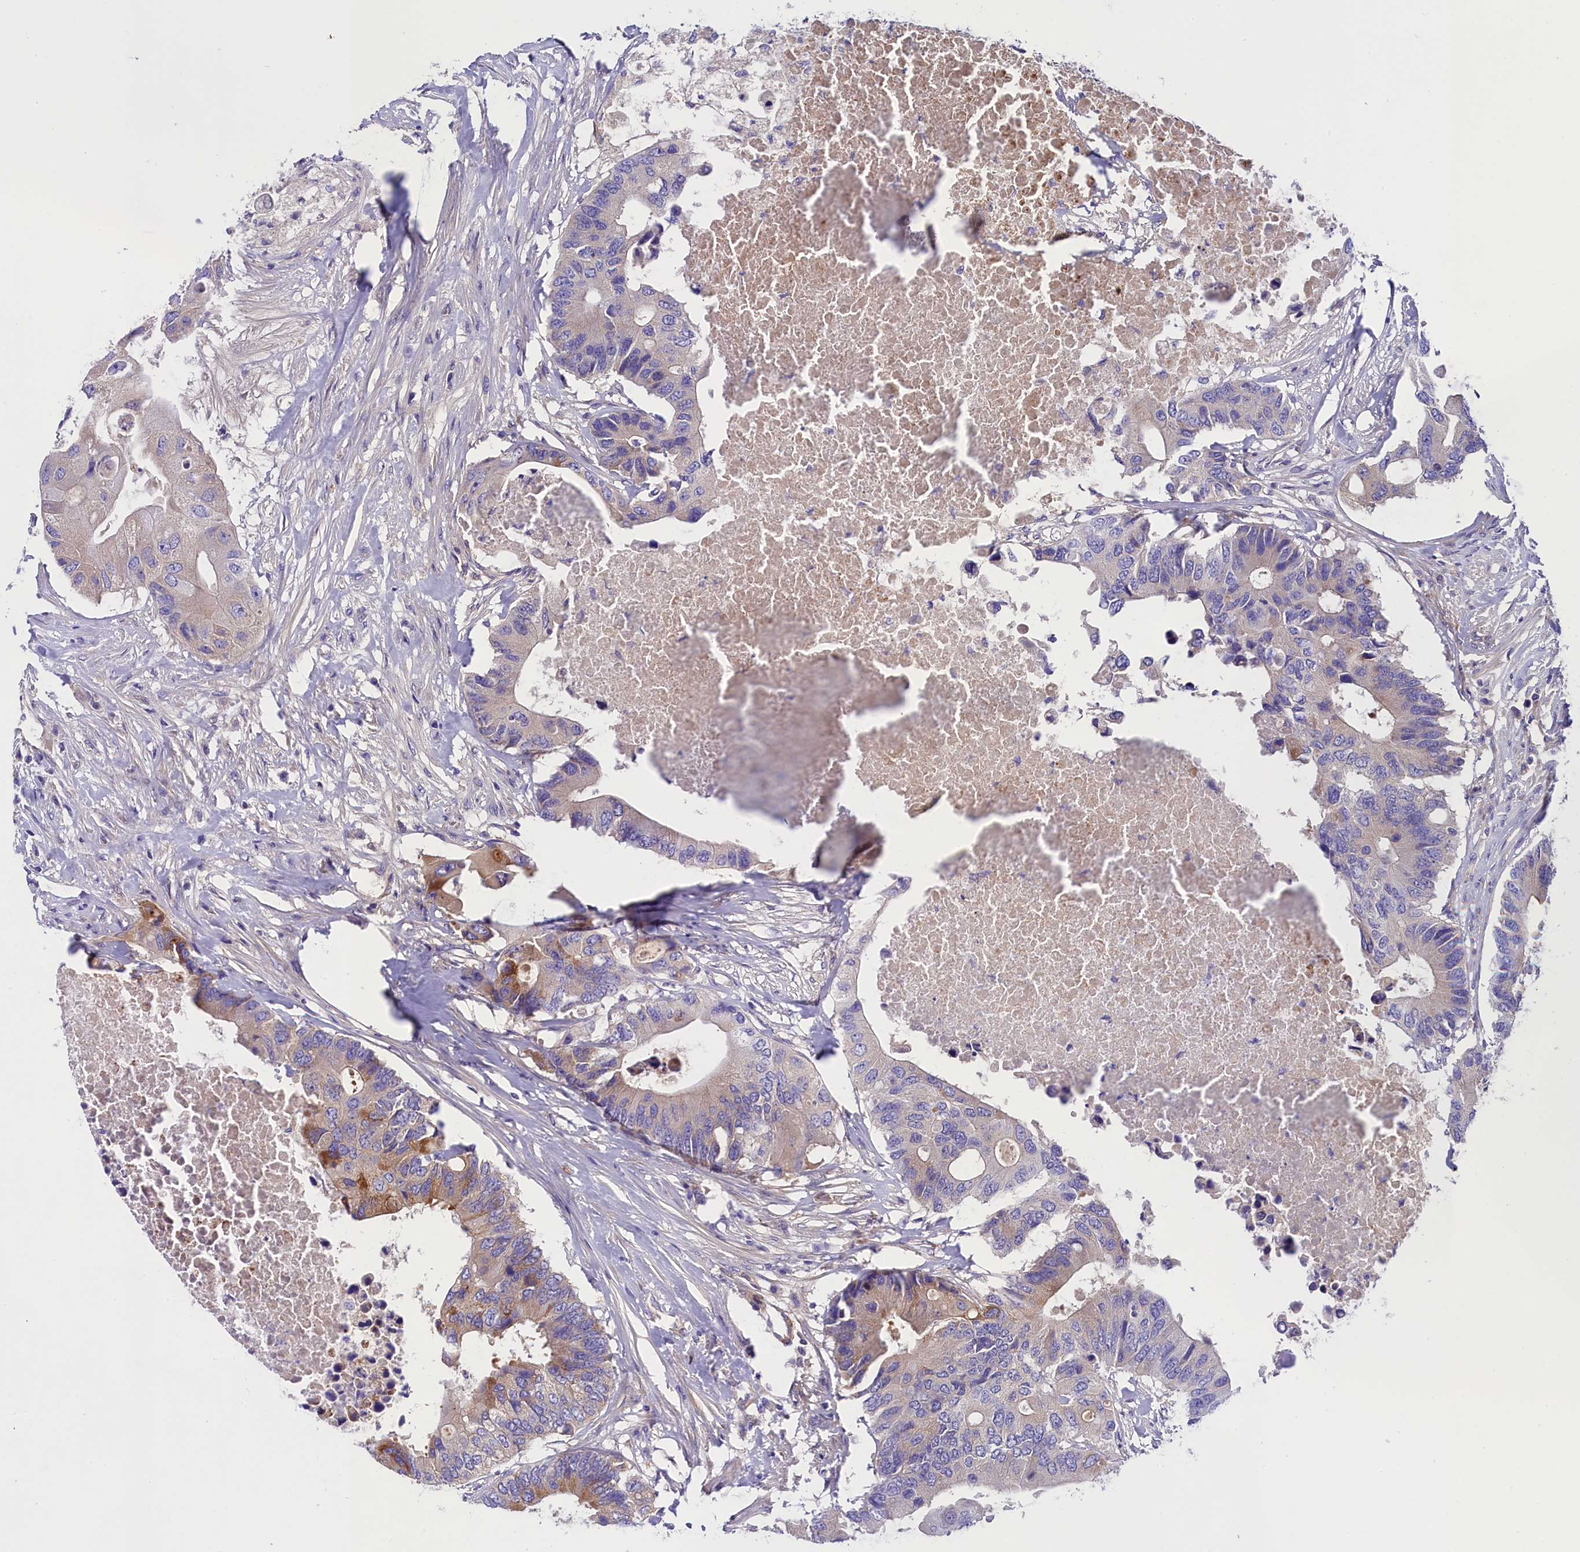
{"staining": {"intensity": "moderate", "quantity": "<25%", "location": "cytoplasmic/membranous"}, "tissue": "colorectal cancer", "cell_type": "Tumor cells", "image_type": "cancer", "snomed": [{"axis": "morphology", "description": "Adenocarcinoma, NOS"}, {"axis": "topography", "description": "Colon"}], "caption": "Immunohistochemical staining of human colorectal adenocarcinoma reveals moderate cytoplasmic/membranous protein staining in approximately <25% of tumor cells. The staining was performed using DAB (3,3'-diaminobenzidine) to visualize the protein expression in brown, while the nuclei were stained in blue with hematoxylin (Magnification: 20x).", "gene": "SOD3", "patient": {"sex": "male", "age": 71}}